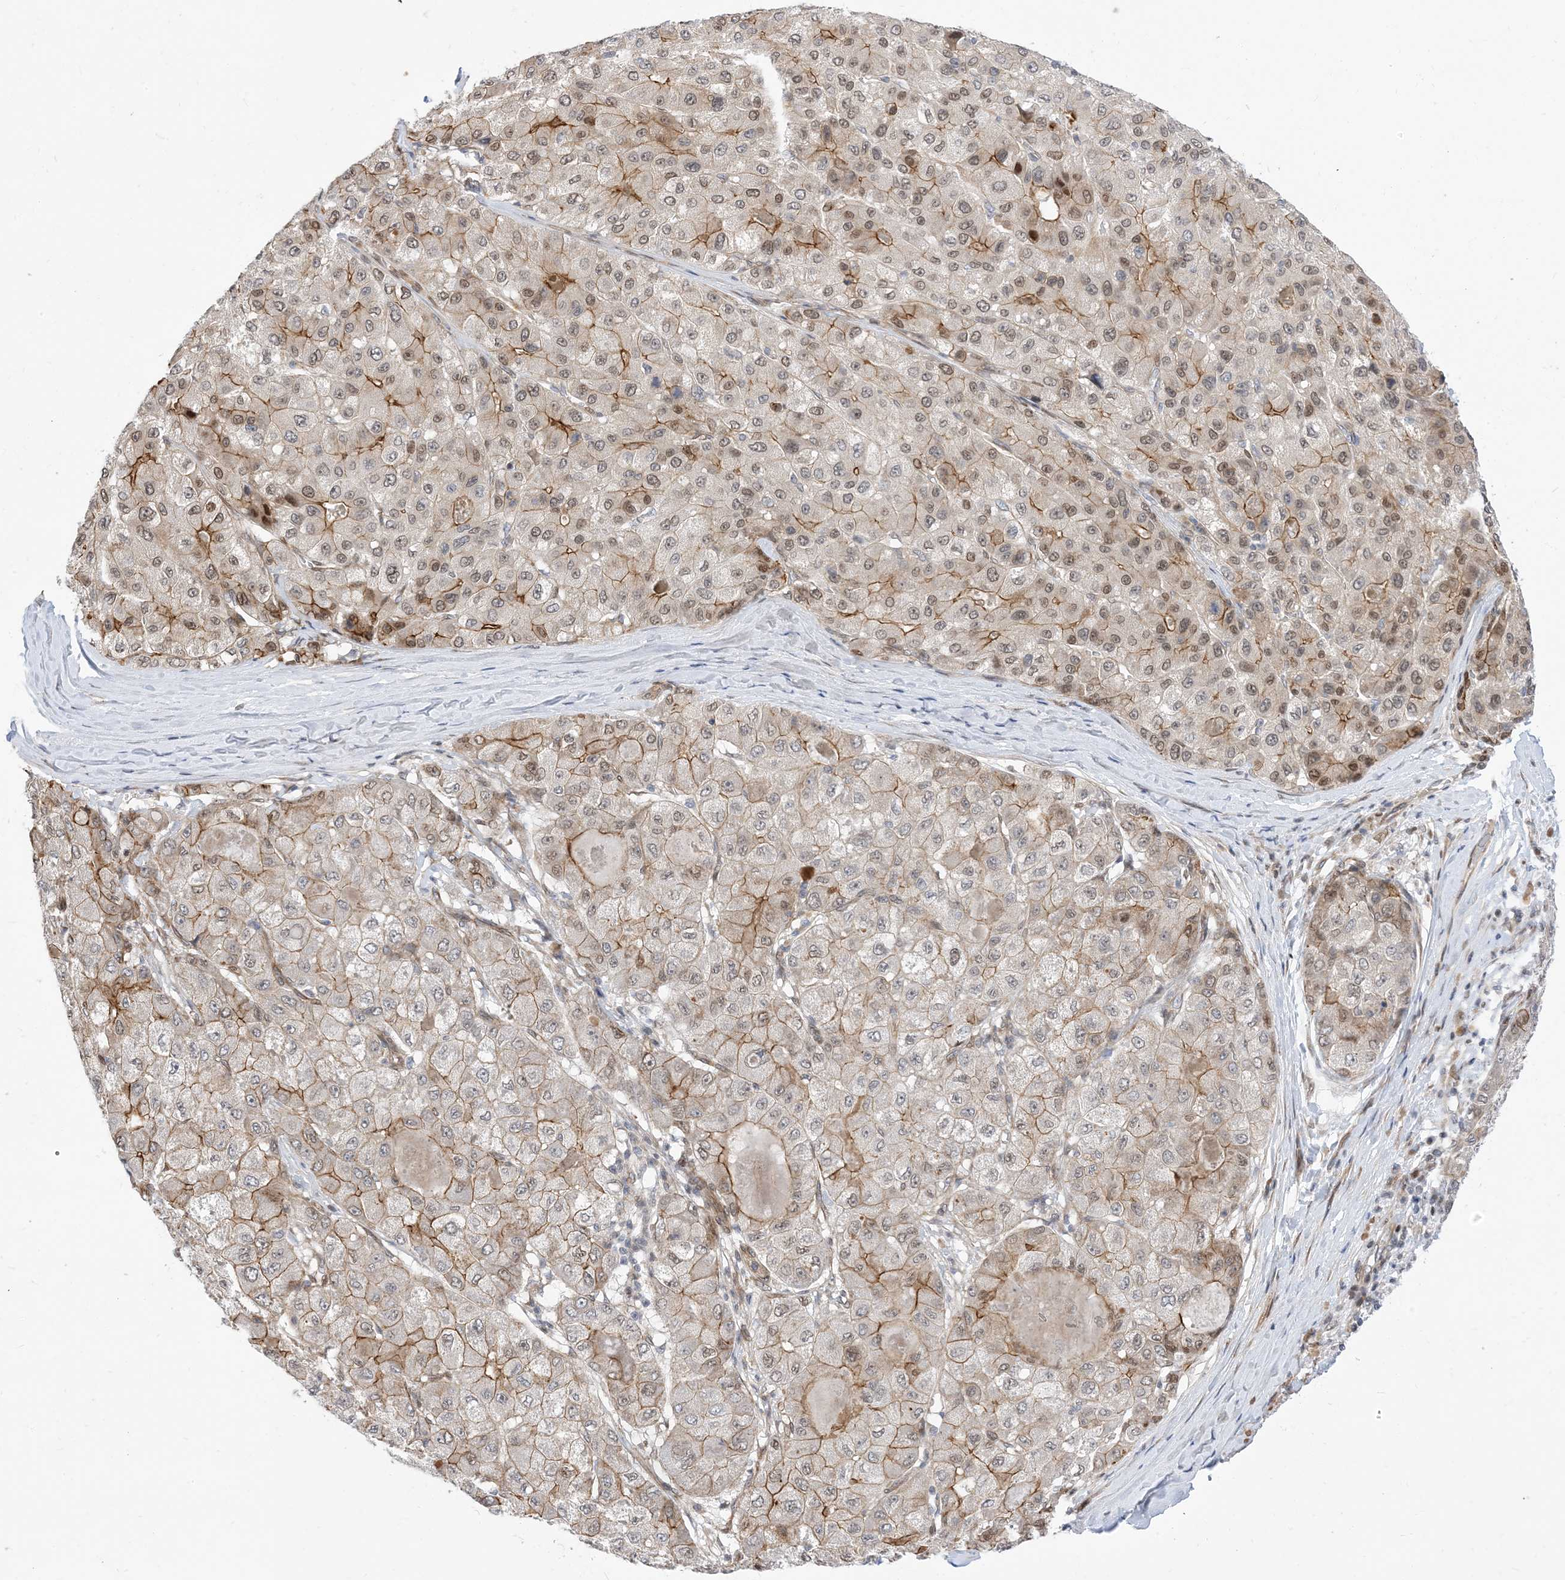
{"staining": {"intensity": "moderate", "quantity": "25%-75%", "location": "cytoplasmic/membranous,nuclear"}, "tissue": "liver cancer", "cell_type": "Tumor cells", "image_type": "cancer", "snomed": [{"axis": "morphology", "description": "Carcinoma, Hepatocellular, NOS"}, {"axis": "topography", "description": "Liver"}], "caption": "Immunohistochemical staining of human liver cancer (hepatocellular carcinoma) demonstrates medium levels of moderate cytoplasmic/membranous and nuclear protein positivity in approximately 25%-75% of tumor cells.", "gene": "TYSND1", "patient": {"sex": "male", "age": 80}}